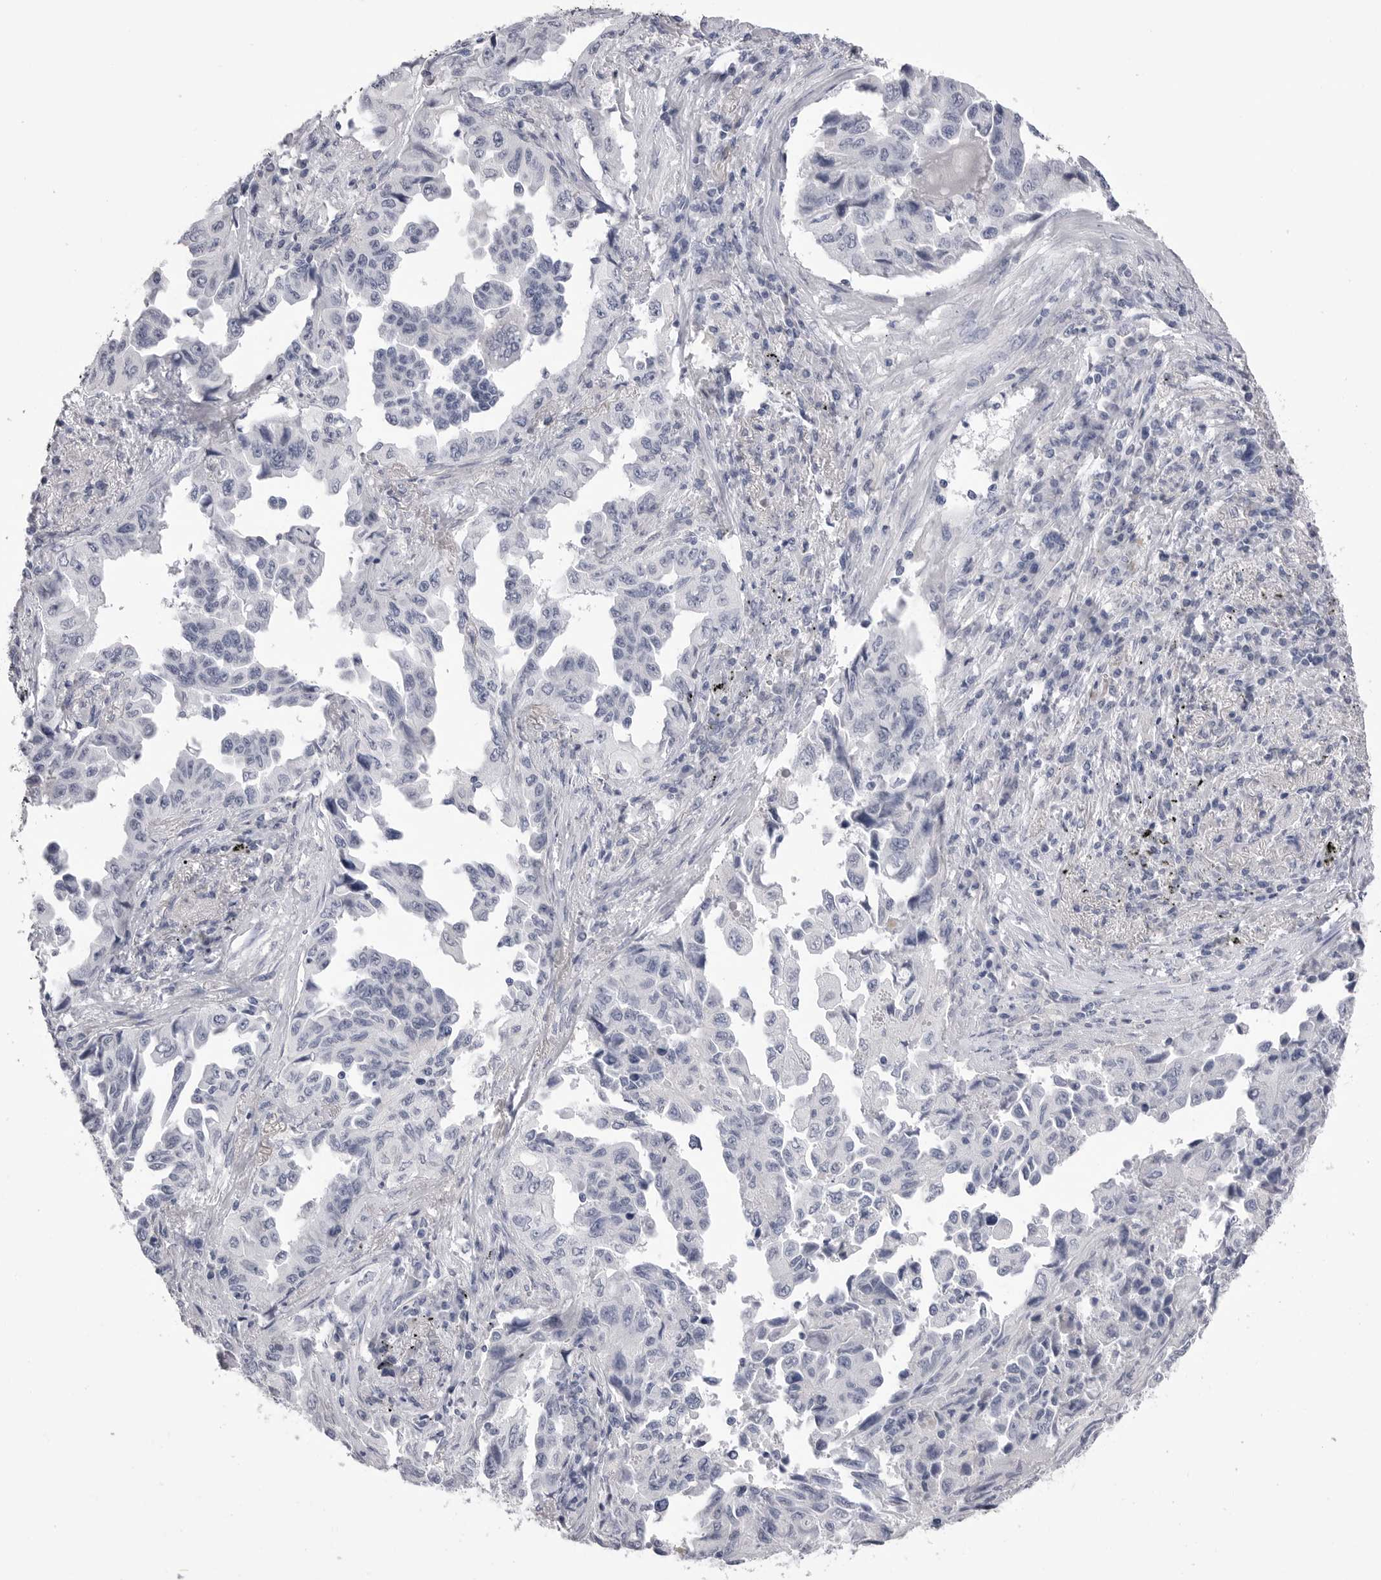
{"staining": {"intensity": "negative", "quantity": "none", "location": "none"}, "tissue": "lung cancer", "cell_type": "Tumor cells", "image_type": "cancer", "snomed": [{"axis": "morphology", "description": "Adenocarcinoma, NOS"}, {"axis": "topography", "description": "Lung"}], "caption": "A high-resolution micrograph shows immunohistochemistry (IHC) staining of lung cancer, which displays no significant staining in tumor cells.", "gene": "DLGAP3", "patient": {"sex": "female", "age": 51}}